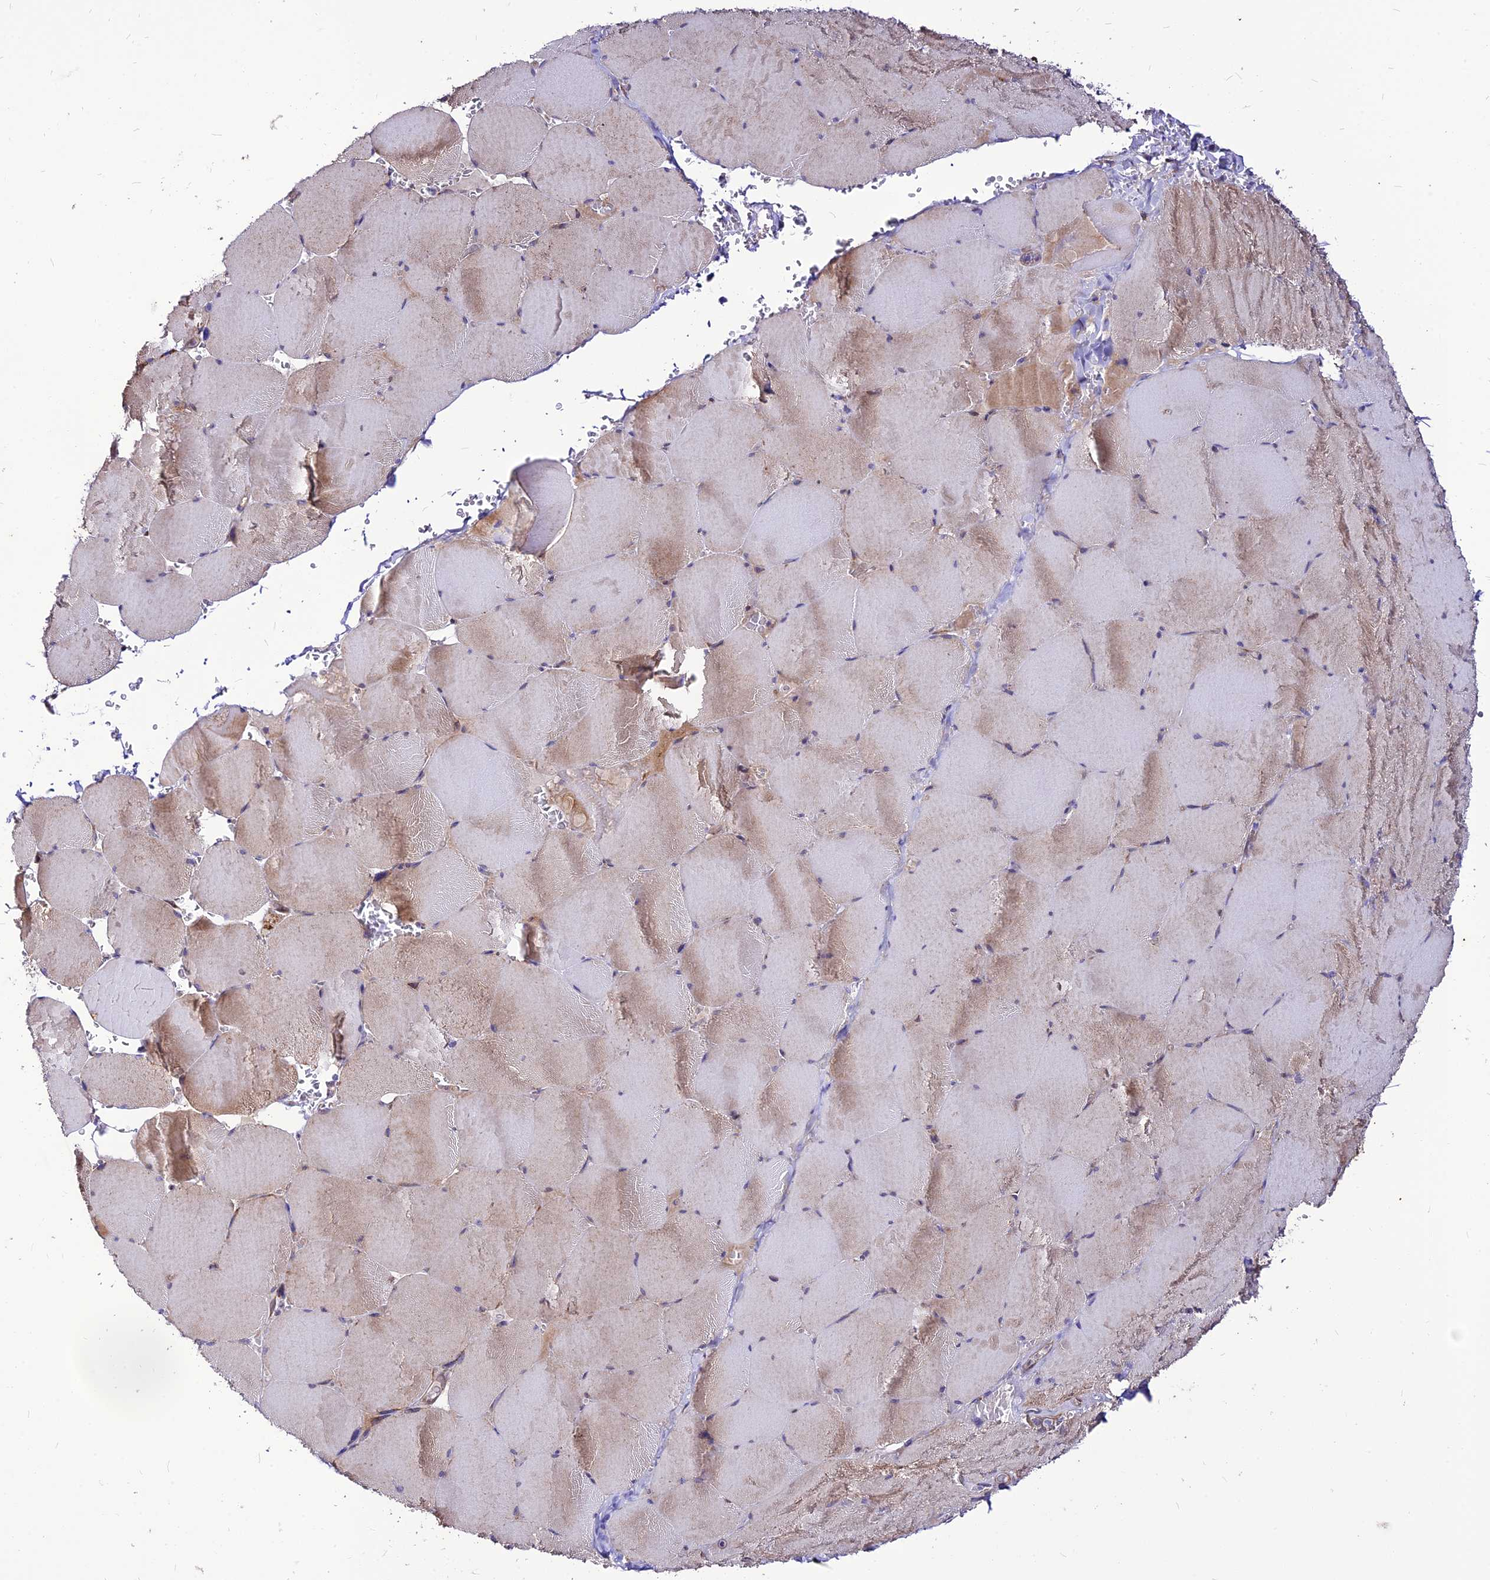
{"staining": {"intensity": "moderate", "quantity": "25%-75%", "location": "cytoplasmic/membranous"}, "tissue": "skeletal muscle", "cell_type": "Myocytes", "image_type": "normal", "snomed": [{"axis": "morphology", "description": "Normal tissue, NOS"}, {"axis": "topography", "description": "Skeletal muscle"}, {"axis": "topography", "description": "Head-Neck"}], "caption": "Immunohistochemistry (IHC) micrograph of normal skeletal muscle: human skeletal muscle stained using IHC shows medium levels of moderate protein expression localized specifically in the cytoplasmic/membranous of myocytes, appearing as a cytoplasmic/membranous brown color.", "gene": "ECI1", "patient": {"sex": "male", "age": 66}}